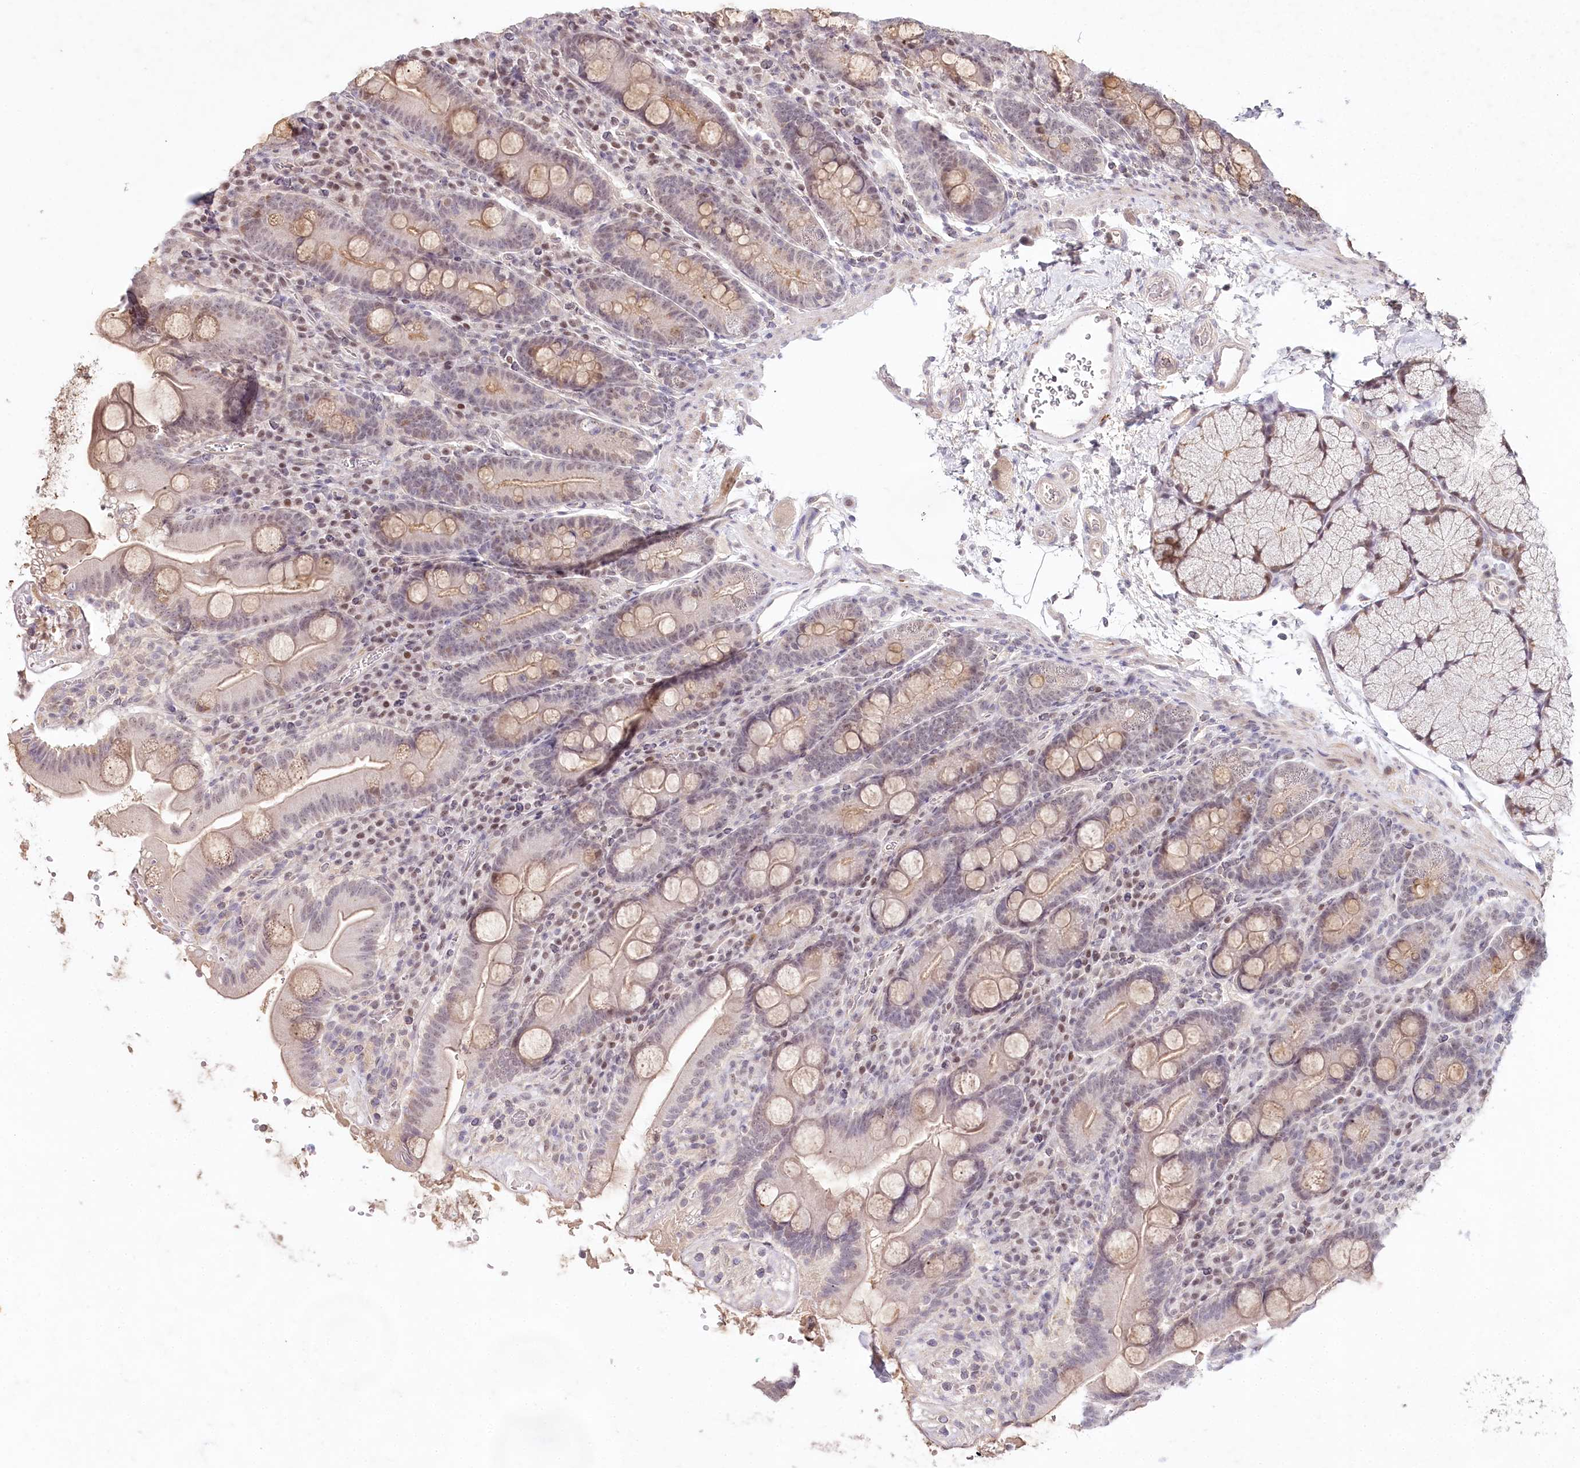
{"staining": {"intensity": "weak", "quantity": "25%-75%", "location": "cytoplasmic/membranous"}, "tissue": "duodenum", "cell_type": "Glandular cells", "image_type": "normal", "snomed": [{"axis": "morphology", "description": "Normal tissue, NOS"}, {"axis": "topography", "description": "Duodenum"}], "caption": "The photomicrograph exhibits immunohistochemical staining of benign duodenum. There is weak cytoplasmic/membranous staining is present in approximately 25%-75% of glandular cells.", "gene": "AMTN", "patient": {"sex": "male", "age": 35}}